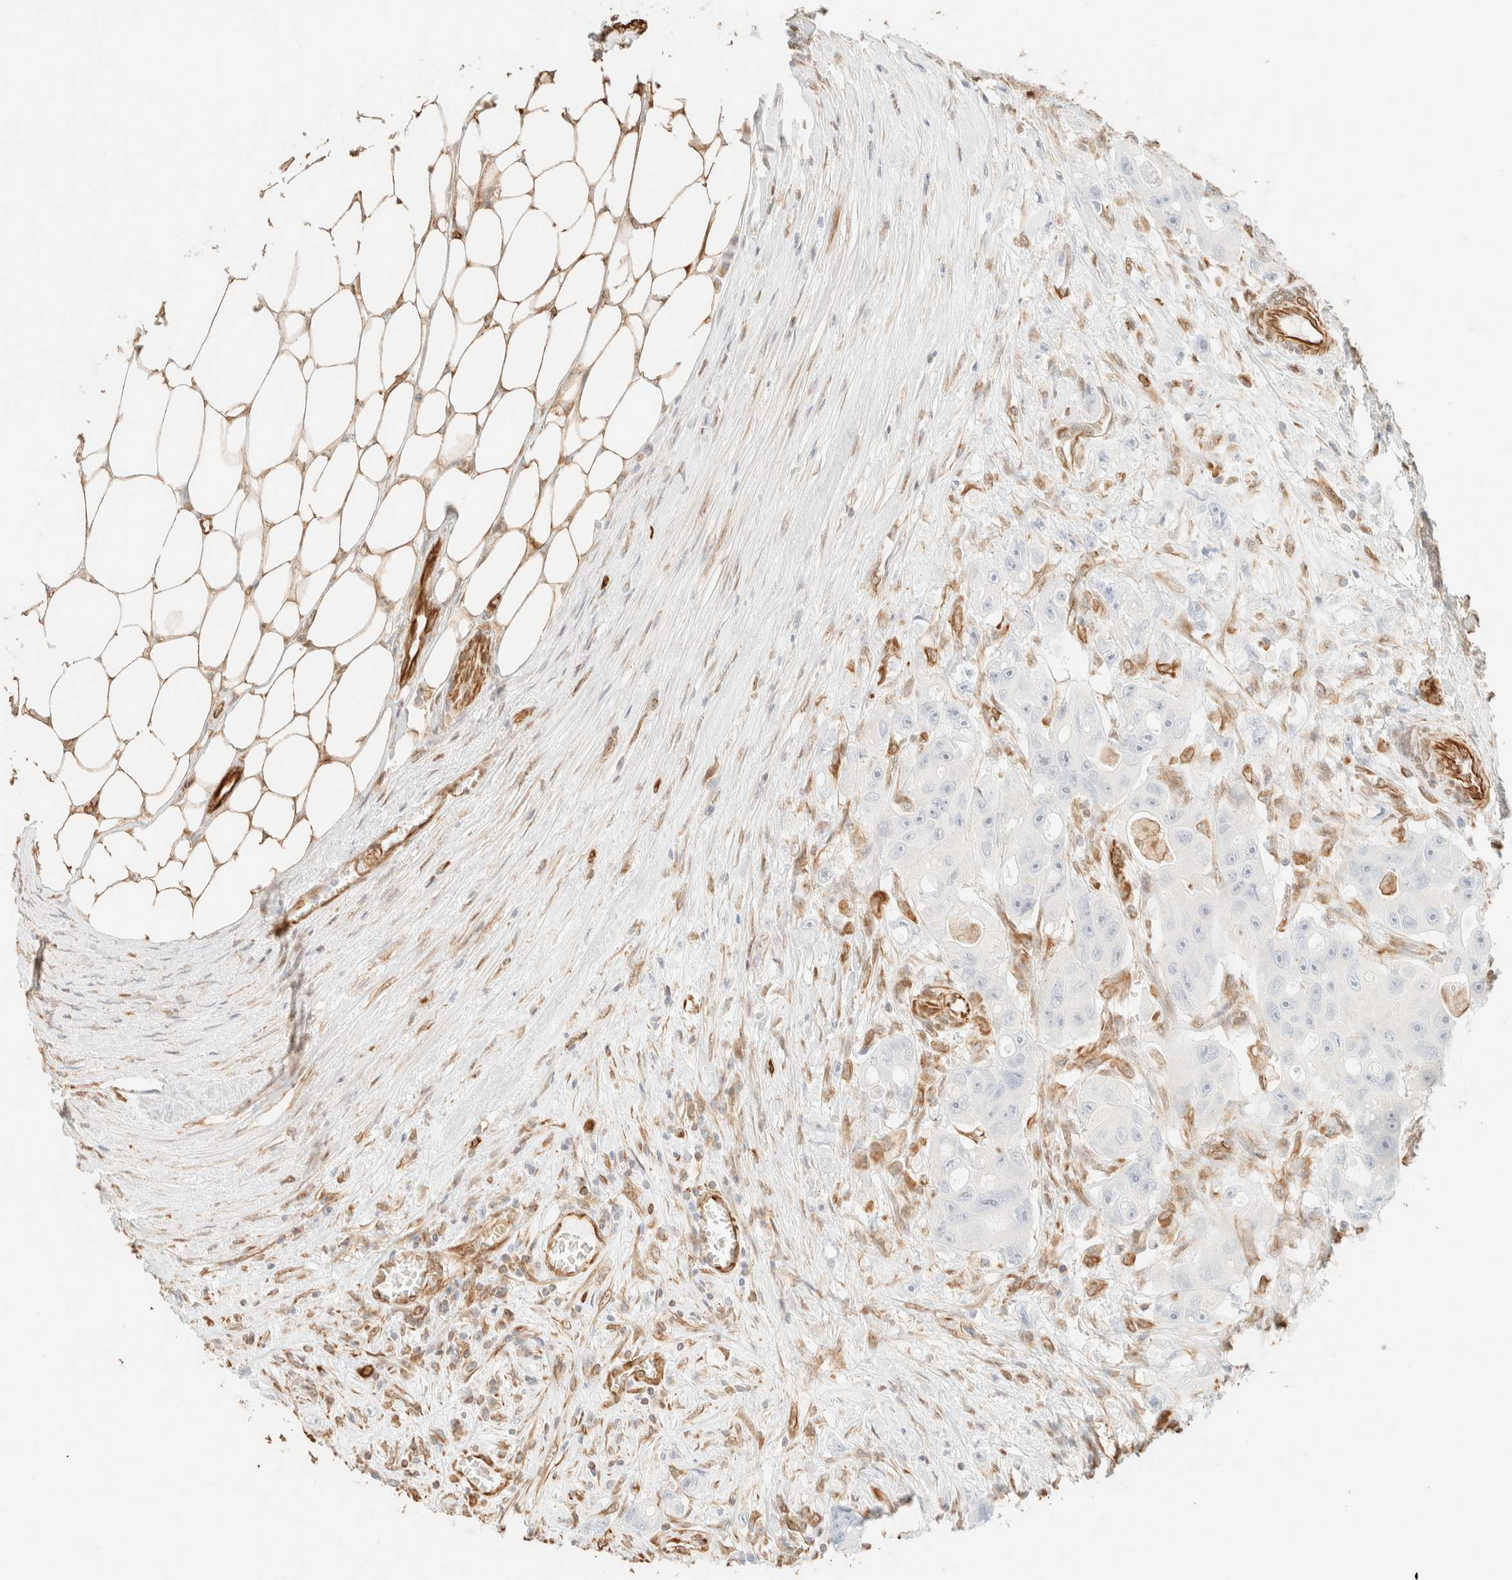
{"staining": {"intensity": "negative", "quantity": "none", "location": "none"}, "tissue": "colorectal cancer", "cell_type": "Tumor cells", "image_type": "cancer", "snomed": [{"axis": "morphology", "description": "Adenocarcinoma, NOS"}, {"axis": "topography", "description": "Colon"}], "caption": "Immunohistochemistry micrograph of neoplastic tissue: colorectal cancer (adenocarcinoma) stained with DAB exhibits no significant protein staining in tumor cells.", "gene": "ZSCAN18", "patient": {"sex": "female", "age": 46}}